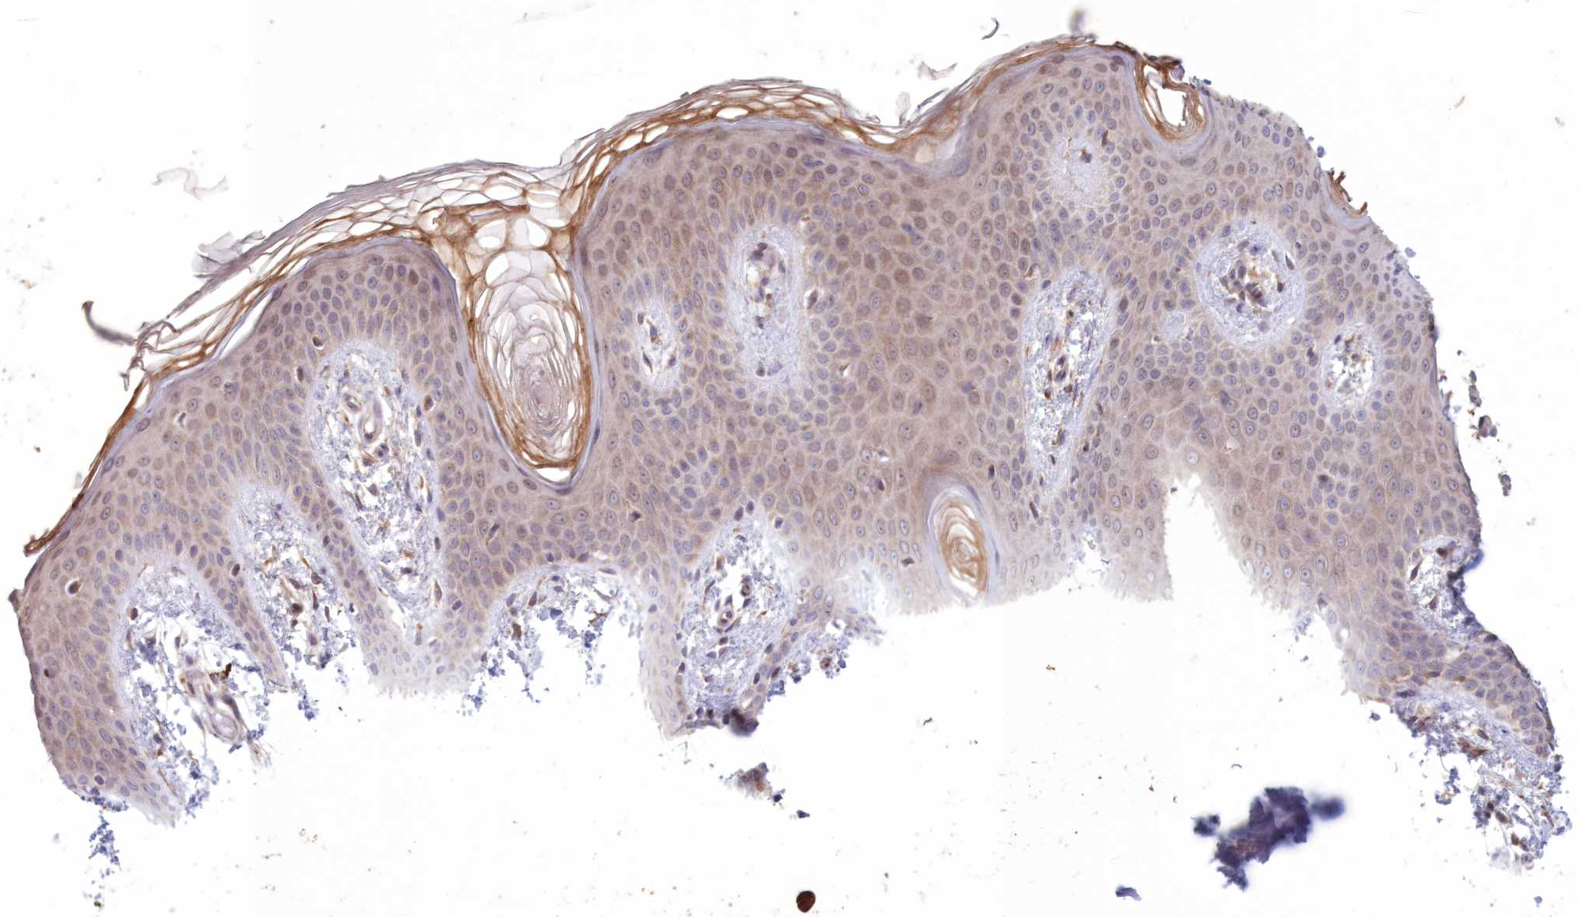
{"staining": {"intensity": "negative", "quantity": "none", "location": "none"}, "tissue": "skin", "cell_type": "Fibroblasts", "image_type": "normal", "snomed": [{"axis": "morphology", "description": "Normal tissue, NOS"}, {"axis": "topography", "description": "Skin"}], "caption": "The immunohistochemistry image has no significant staining in fibroblasts of skin.", "gene": "PCYOX1L", "patient": {"sex": "male", "age": 36}}